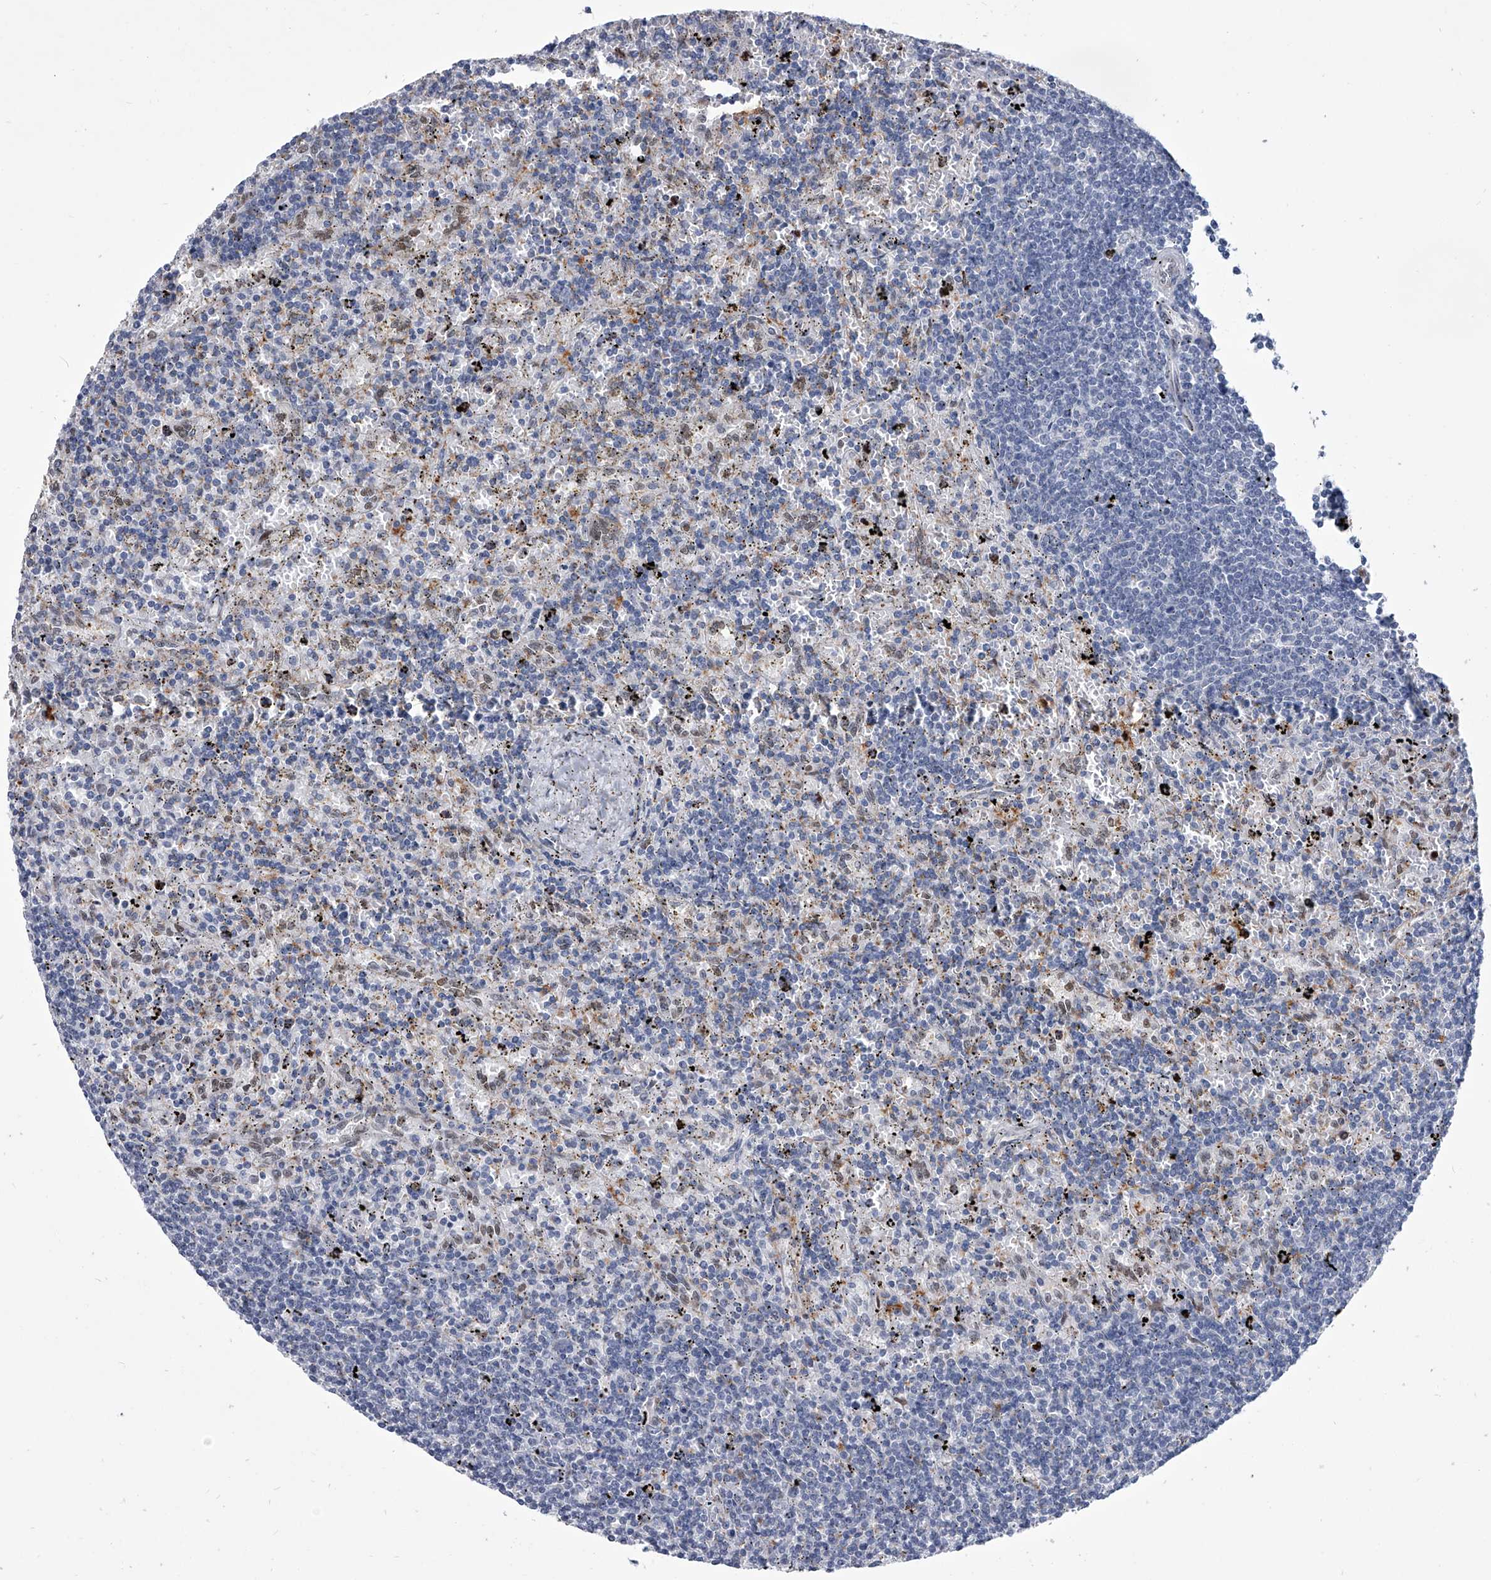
{"staining": {"intensity": "negative", "quantity": "none", "location": "none"}, "tissue": "lymphoma", "cell_type": "Tumor cells", "image_type": "cancer", "snomed": [{"axis": "morphology", "description": "Malignant lymphoma, non-Hodgkin's type, Low grade"}, {"axis": "topography", "description": "Spleen"}], "caption": "Low-grade malignant lymphoma, non-Hodgkin's type was stained to show a protein in brown. There is no significant expression in tumor cells. (DAB (3,3'-diaminobenzidine) immunohistochemistry (IHC) visualized using brightfield microscopy, high magnification).", "gene": "EVA1C", "patient": {"sex": "male", "age": 76}}